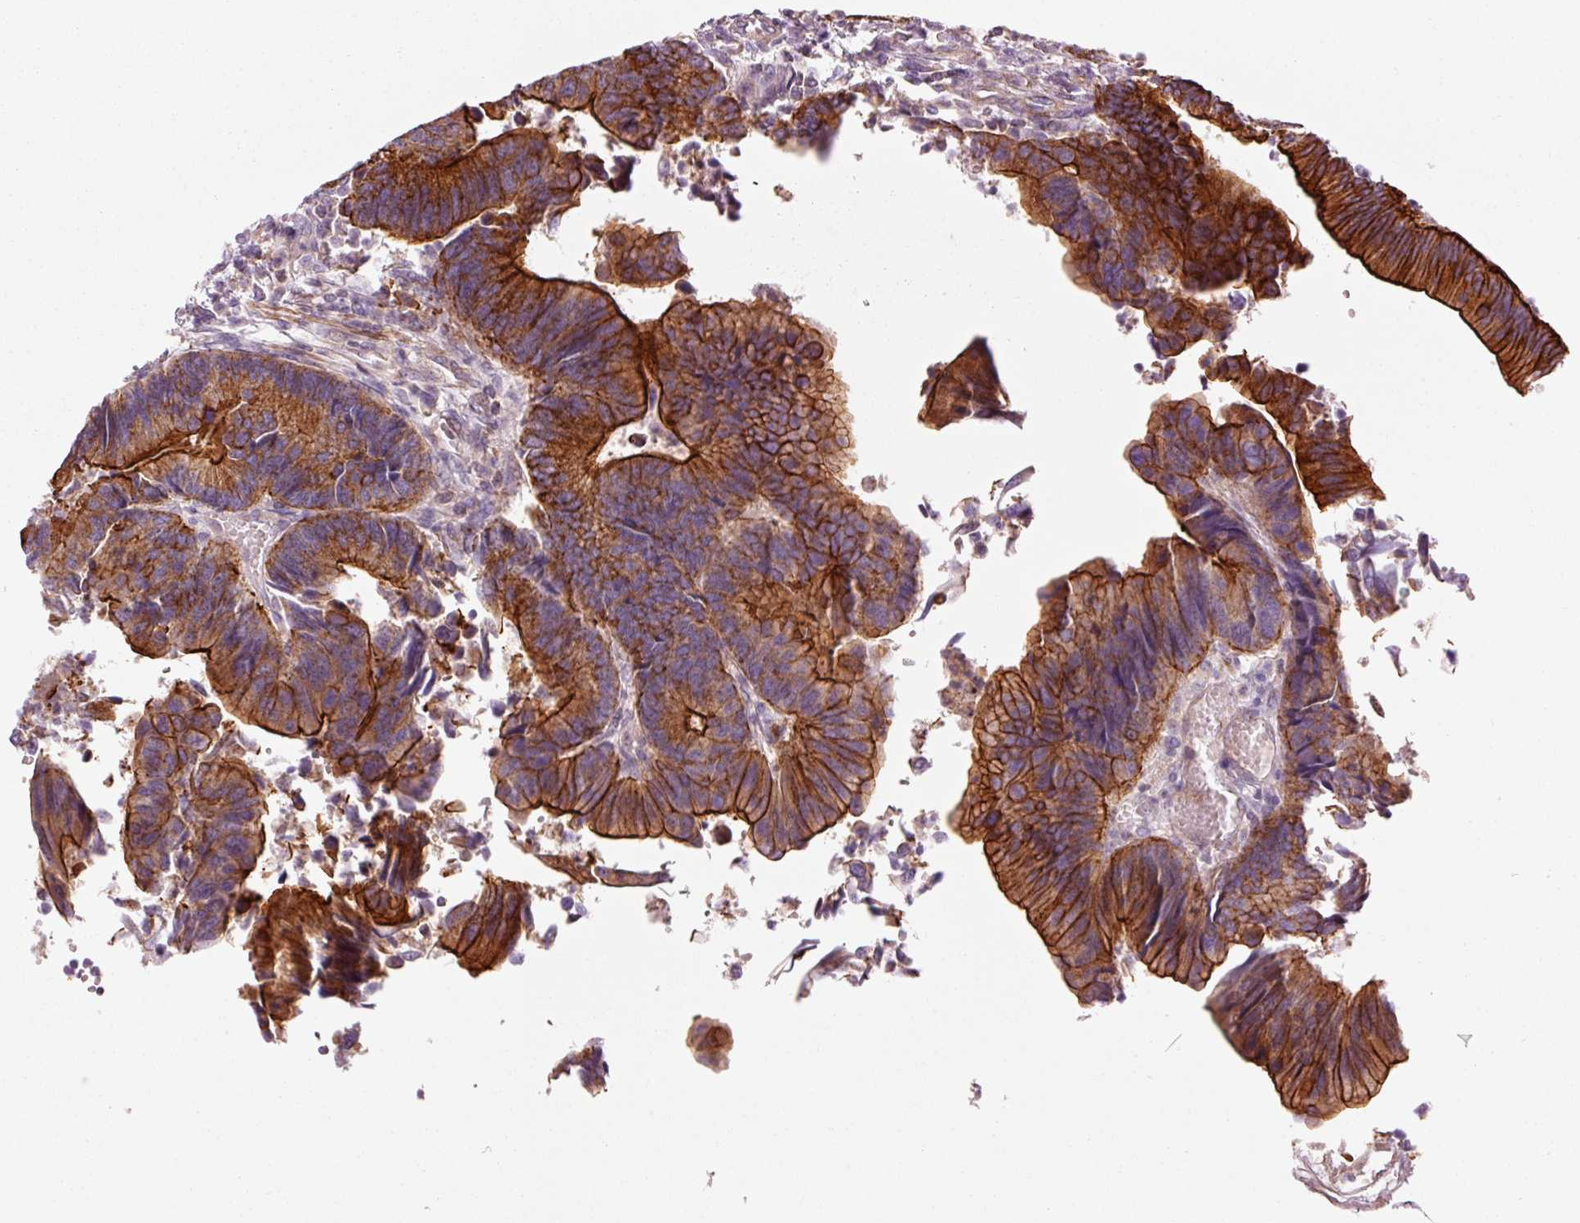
{"staining": {"intensity": "strong", "quantity": ">75%", "location": "cytoplasmic/membranous"}, "tissue": "colorectal cancer", "cell_type": "Tumor cells", "image_type": "cancer", "snomed": [{"axis": "morphology", "description": "Adenocarcinoma, NOS"}, {"axis": "topography", "description": "Colon"}], "caption": "Immunohistochemistry (IHC) micrograph of colorectal adenocarcinoma stained for a protein (brown), which reveals high levels of strong cytoplasmic/membranous expression in approximately >75% of tumor cells.", "gene": "DAPP1", "patient": {"sex": "female", "age": 67}}